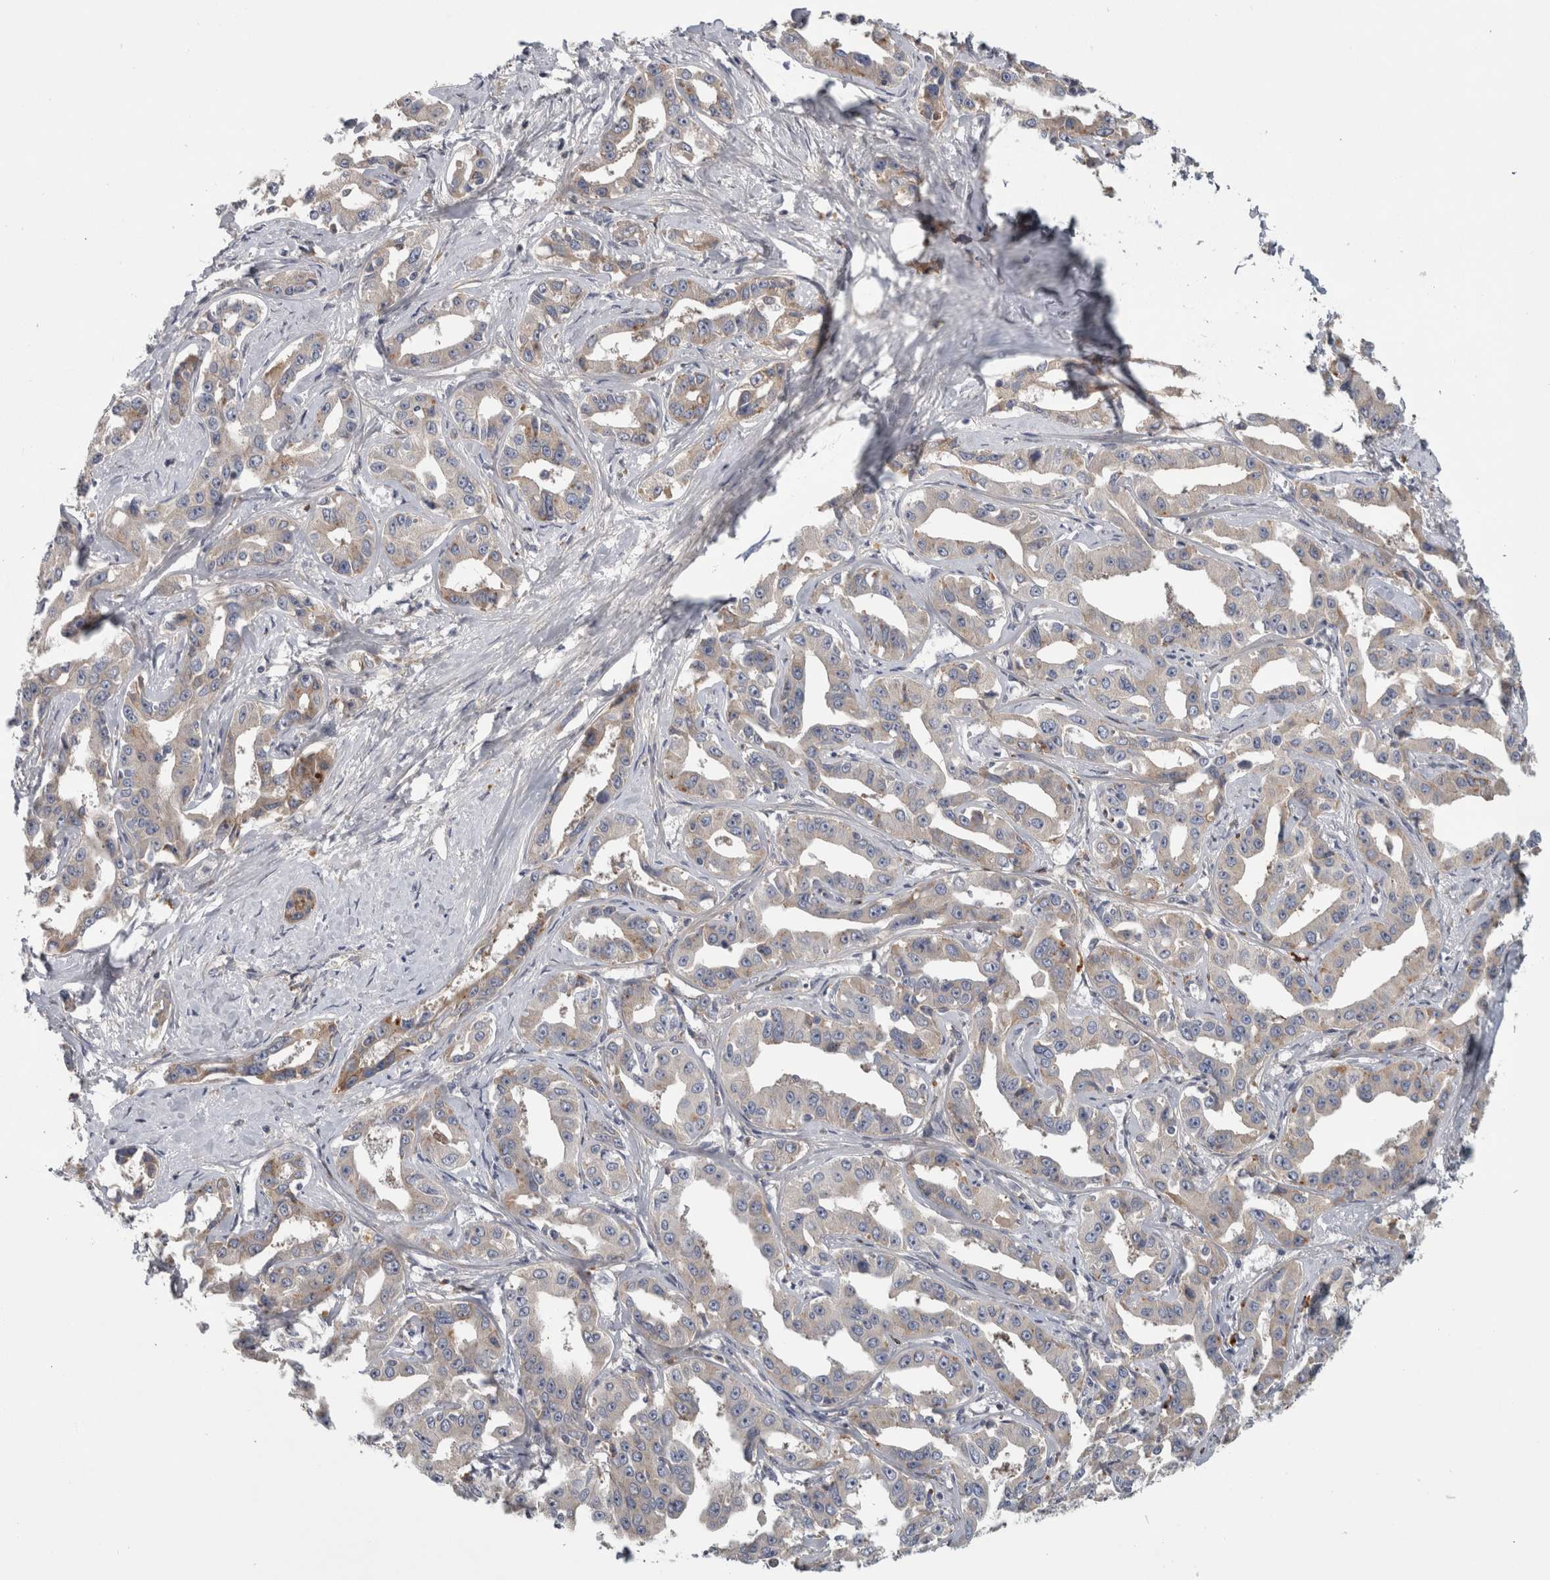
{"staining": {"intensity": "moderate", "quantity": "25%-75%", "location": "cytoplasmic/membranous"}, "tissue": "liver cancer", "cell_type": "Tumor cells", "image_type": "cancer", "snomed": [{"axis": "morphology", "description": "Cholangiocarcinoma"}, {"axis": "topography", "description": "Liver"}], "caption": "A brown stain shows moderate cytoplasmic/membranous staining of a protein in liver cancer tumor cells.", "gene": "ATXN2", "patient": {"sex": "male", "age": 59}}